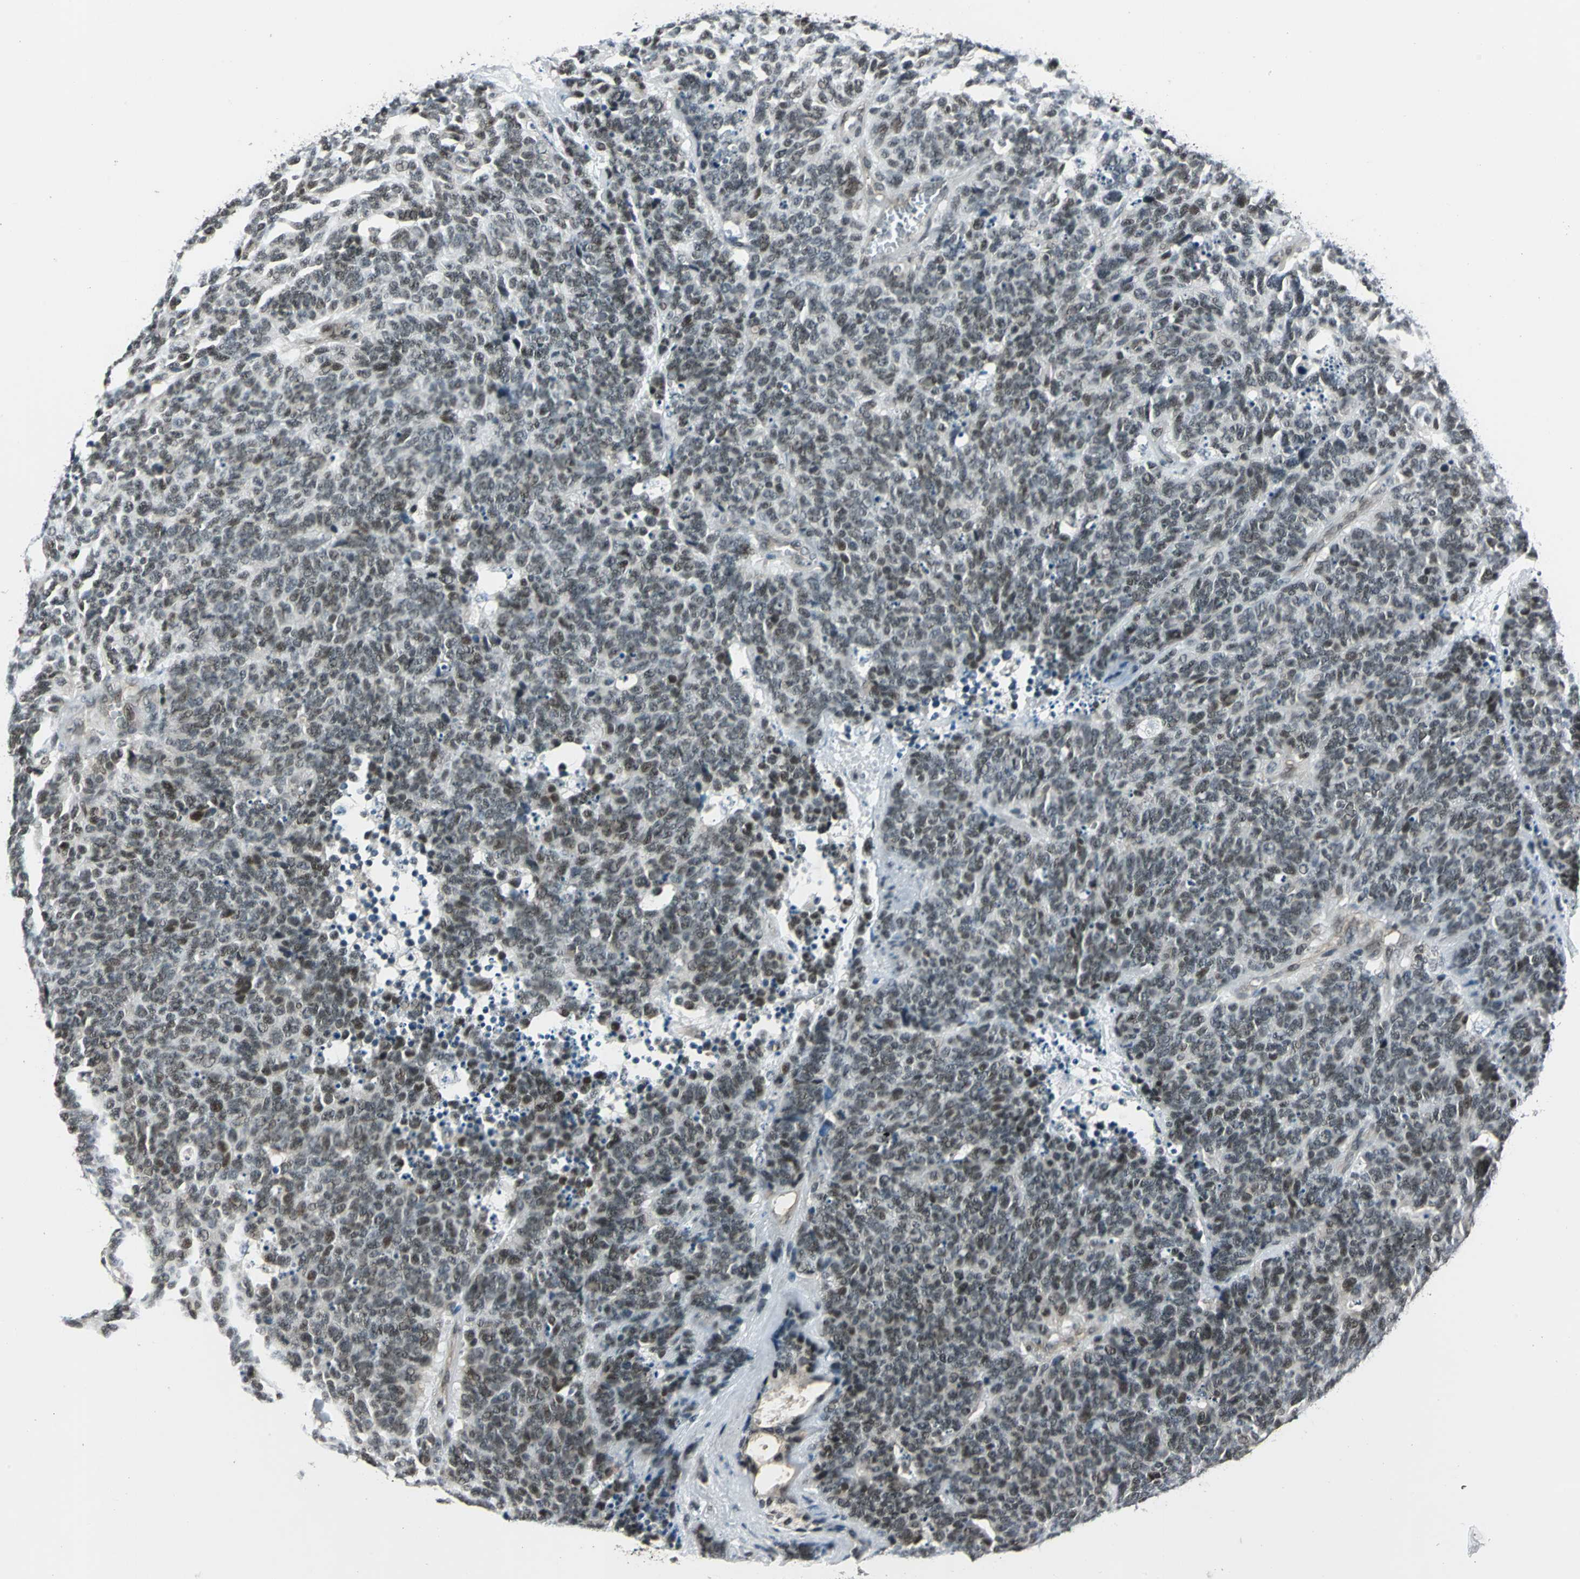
{"staining": {"intensity": "weak", "quantity": "<25%", "location": "nuclear"}, "tissue": "lung cancer", "cell_type": "Tumor cells", "image_type": "cancer", "snomed": [{"axis": "morphology", "description": "Neoplasm, malignant, NOS"}, {"axis": "topography", "description": "Lung"}], "caption": "Immunohistochemistry of human lung cancer demonstrates no expression in tumor cells. Nuclei are stained in blue.", "gene": "NR2C2", "patient": {"sex": "female", "age": 58}}